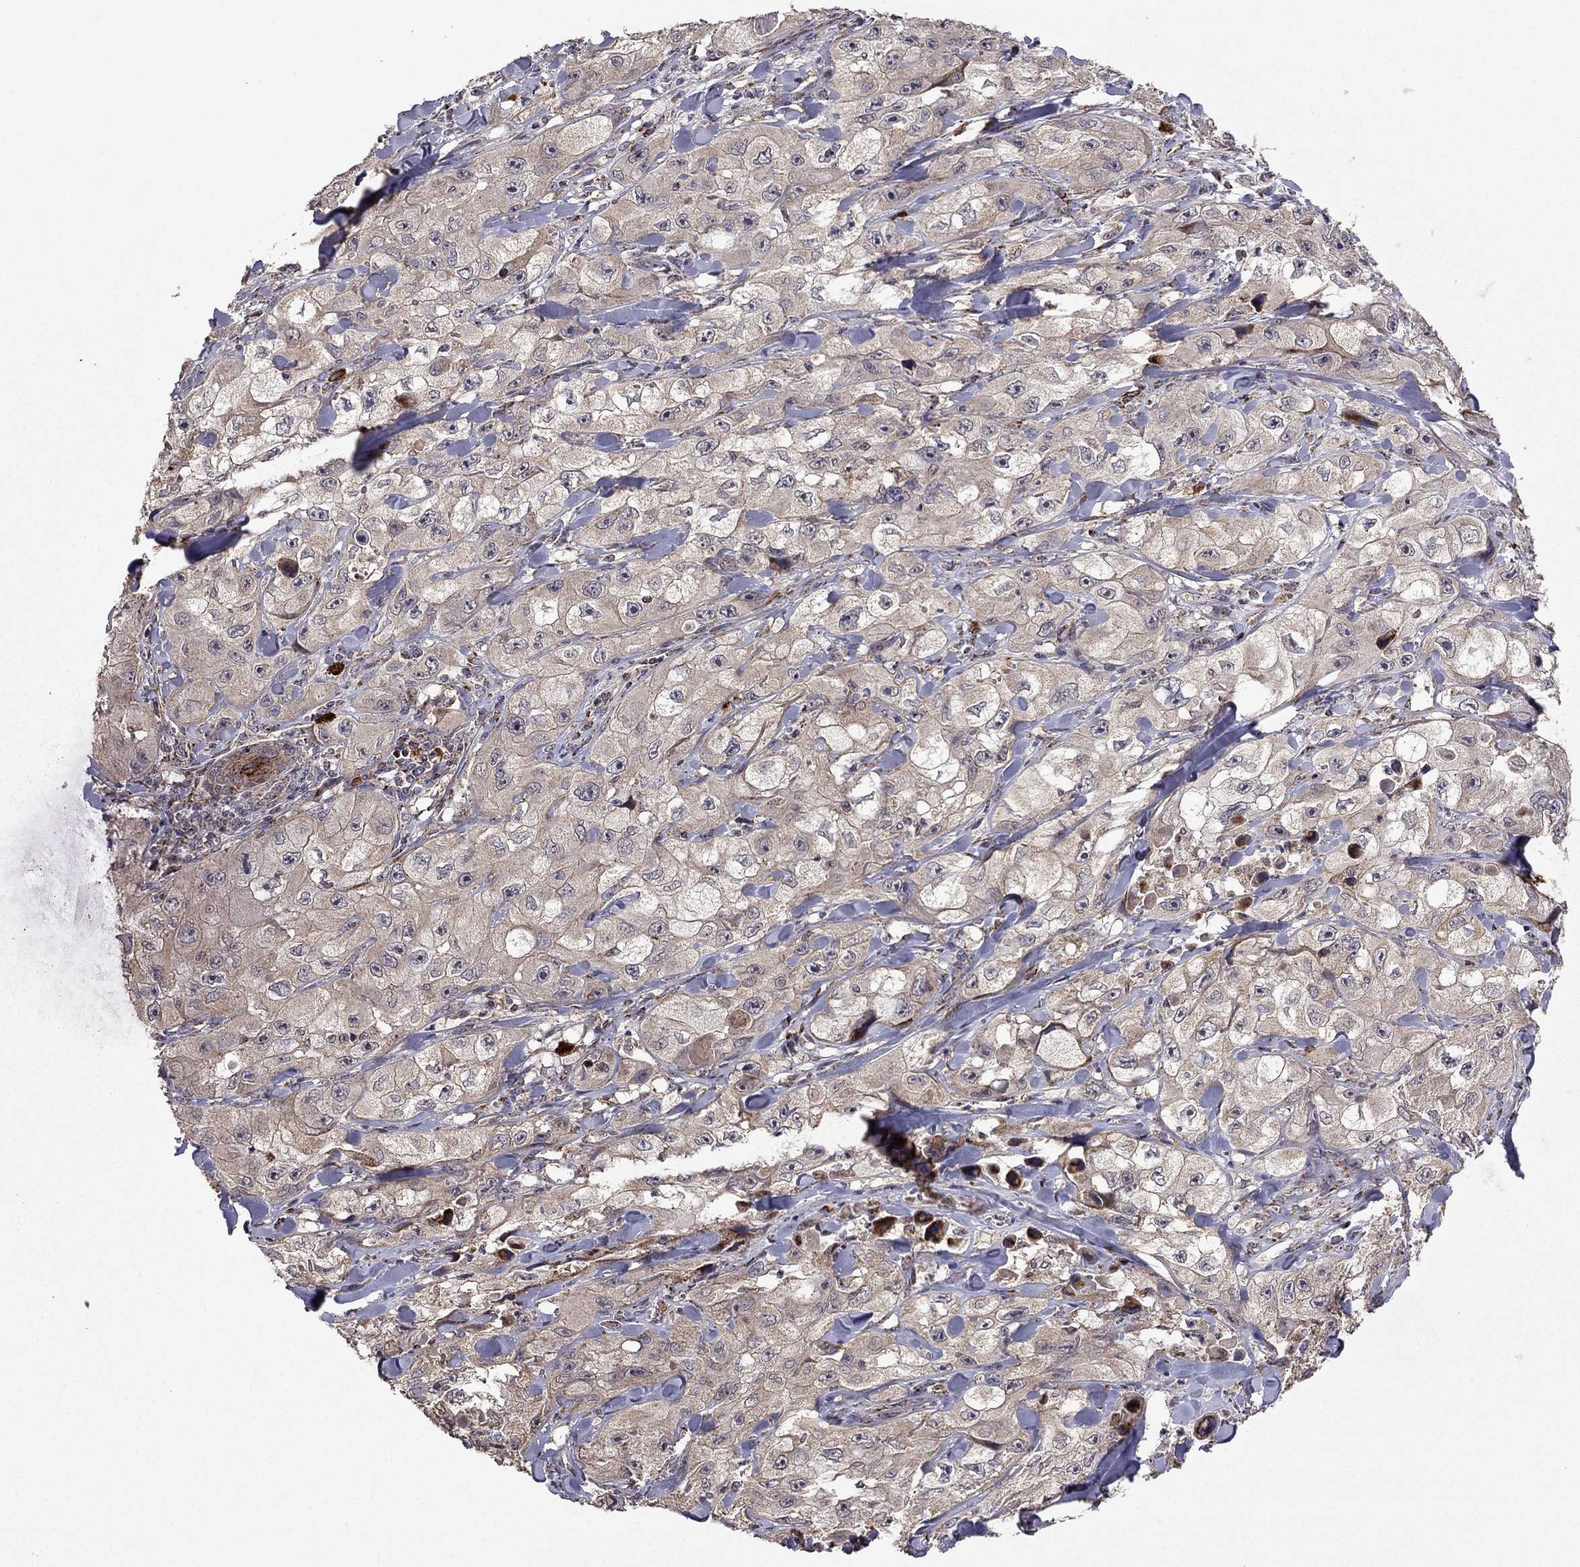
{"staining": {"intensity": "negative", "quantity": "none", "location": "none"}, "tissue": "skin cancer", "cell_type": "Tumor cells", "image_type": "cancer", "snomed": [{"axis": "morphology", "description": "Squamous cell carcinoma, NOS"}, {"axis": "topography", "description": "Skin"}, {"axis": "topography", "description": "Subcutis"}], "caption": "Protein analysis of skin squamous cell carcinoma demonstrates no significant positivity in tumor cells. (Immunohistochemistry (ihc), brightfield microscopy, high magnification).", "gene": "TAB2", "patient": {"sex": "male", "age": 73}}